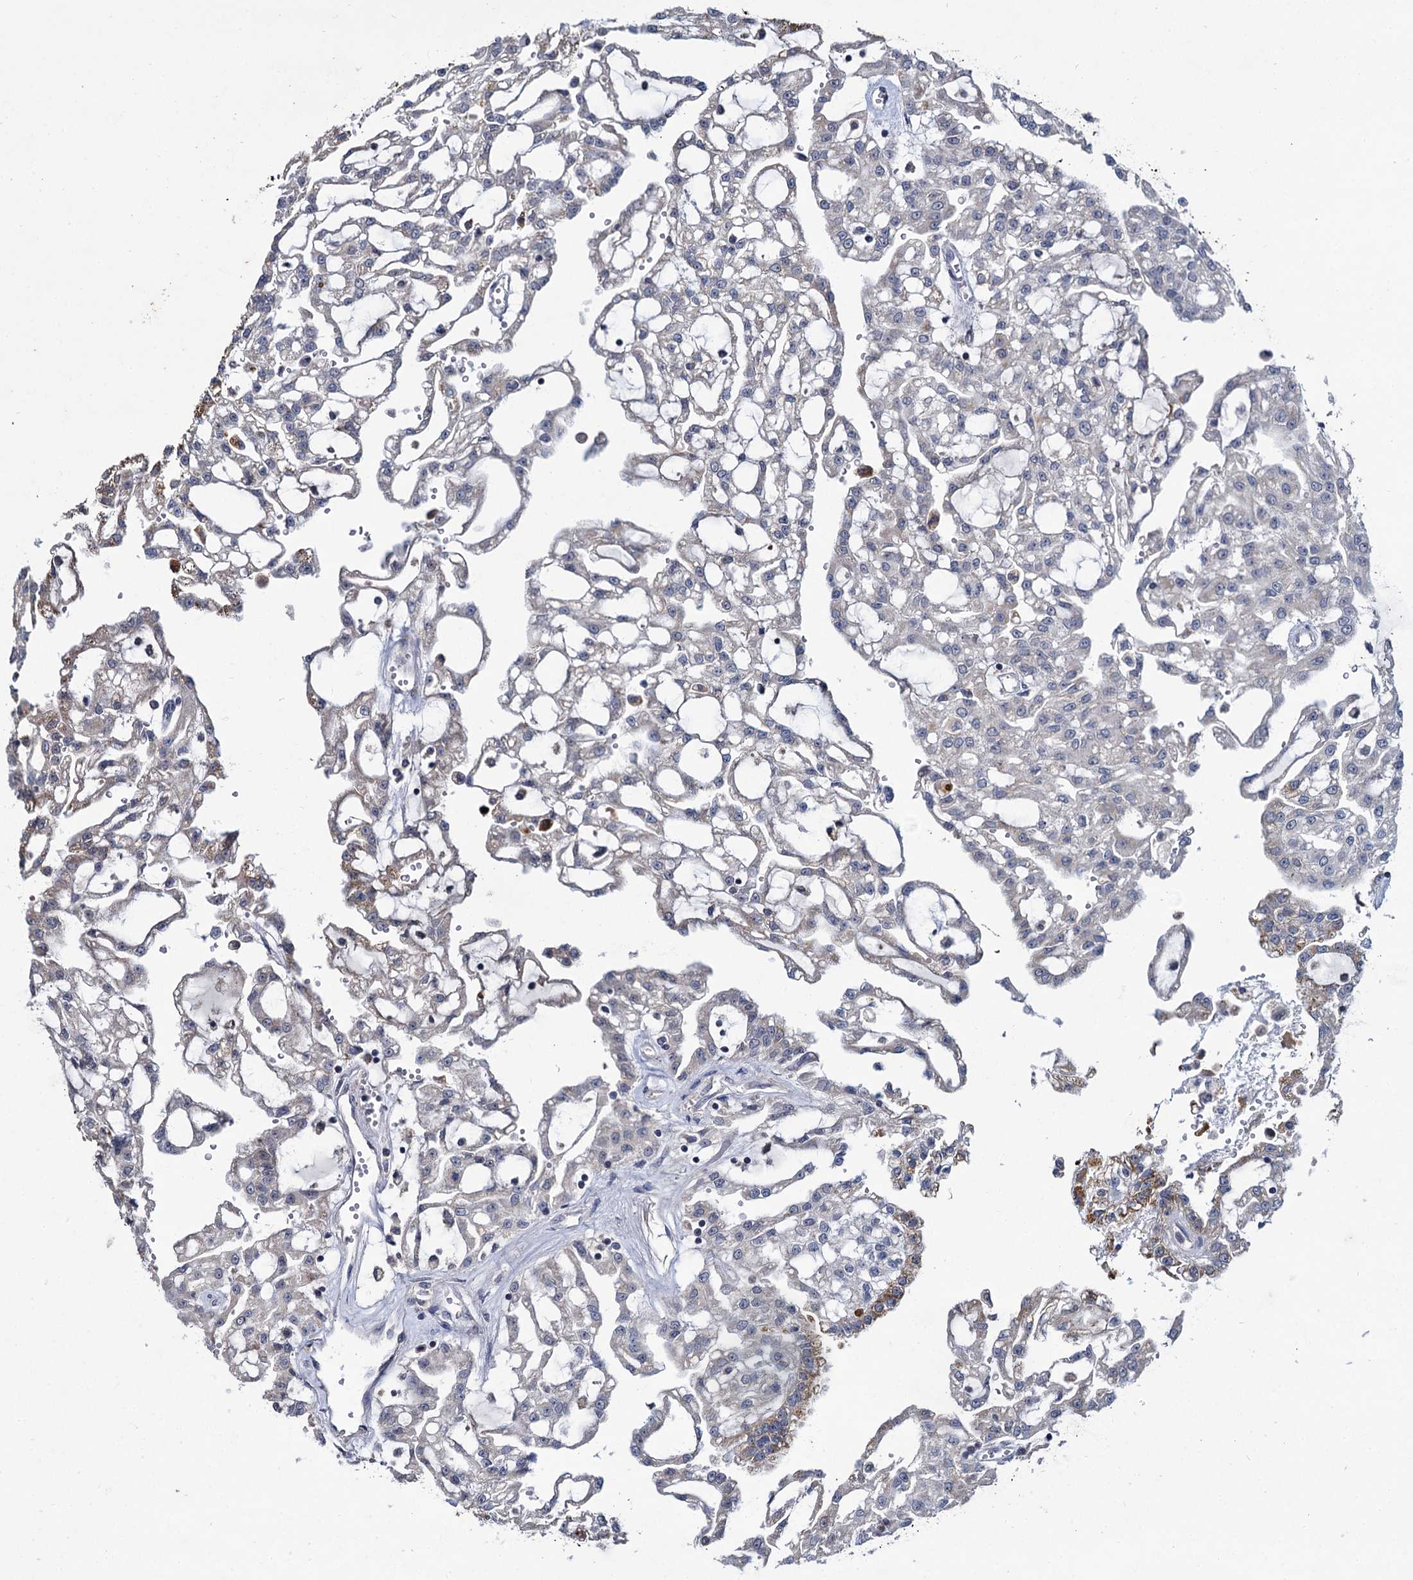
{"staining": {"intensity": "weak", "quantity": "<25%", "location": "cytoplasmic/membranous"}, "tissue": "renal cancer", "cell_type": "Tumor cells", "image_type": "cancer", "snomed": [{"axis": "morphology", "description": "Adenocarcinoma, NOS"}, {"axis": "topography", "description": "Kidney"}], "caption": "An immunohistochemistry micrograph of adenocarcinoma (renal) is shown. There is no staining in tumor cells of adenocarcinoma (renal).", "gene": "RPUSD4", "patient": {"sex": "male", "age": 63}}